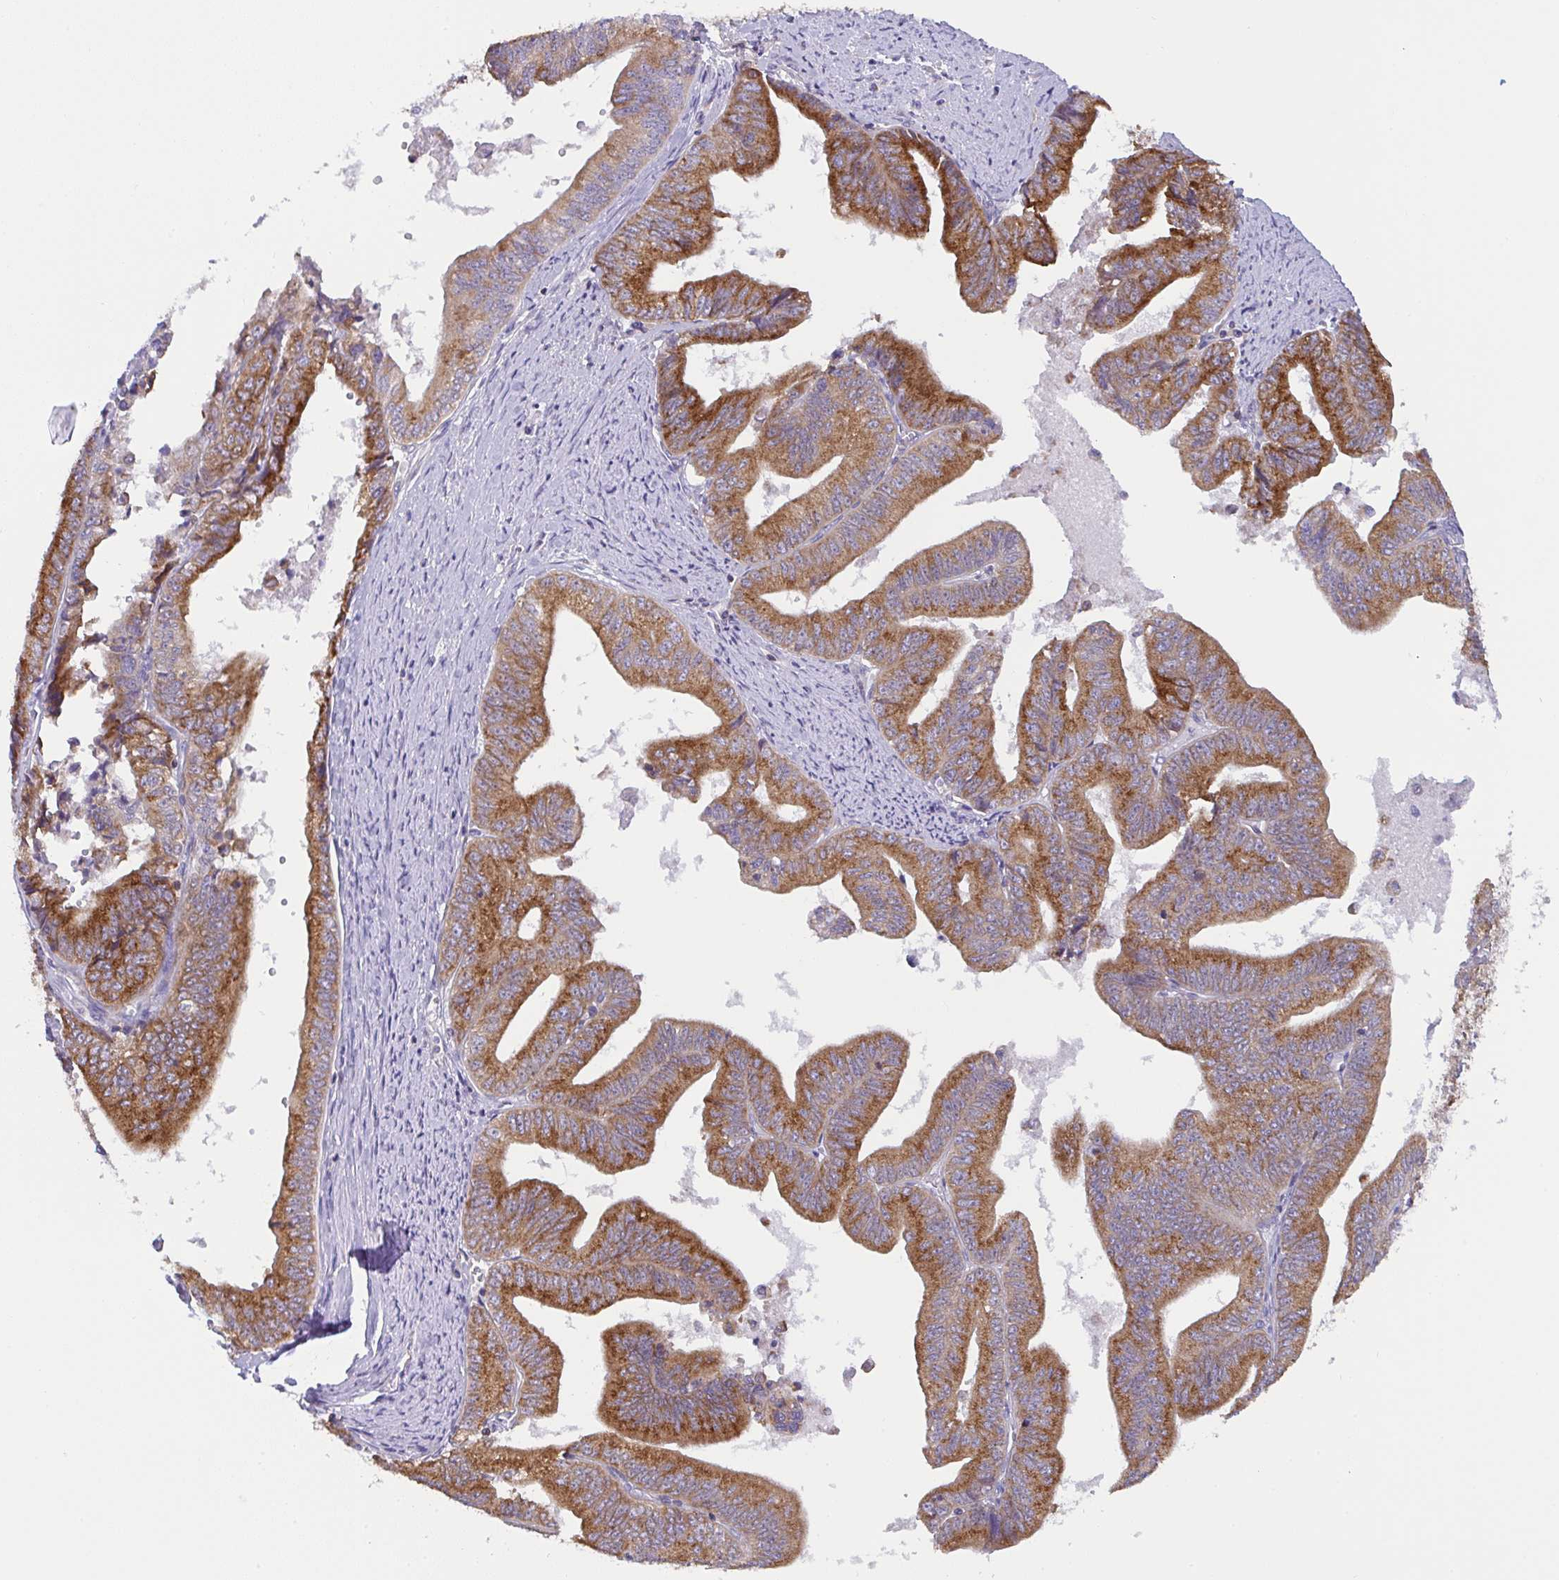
{"staining": {"intensity": "strong", "quantity": ">75%", "location": "cytoplasmic/membranous"}, "tissue": "endometrial cancer", "cell_type": "Tumor cells", "image_type": "cancer", "snomed": [{"axis": "morphology", "description": "Adenocarcinoma, NOS"}, {"axis": "topography", "description": "Endometrium"}], "caption": "This is an image of immunohistochemistry staining of endometrial cancer (adenocarcinoma), which shows strong positivity in the cytoplasmic/membranous of tumor cells.", "gene": "MIA3", "patient": {"sex": "female", "age": 65}}